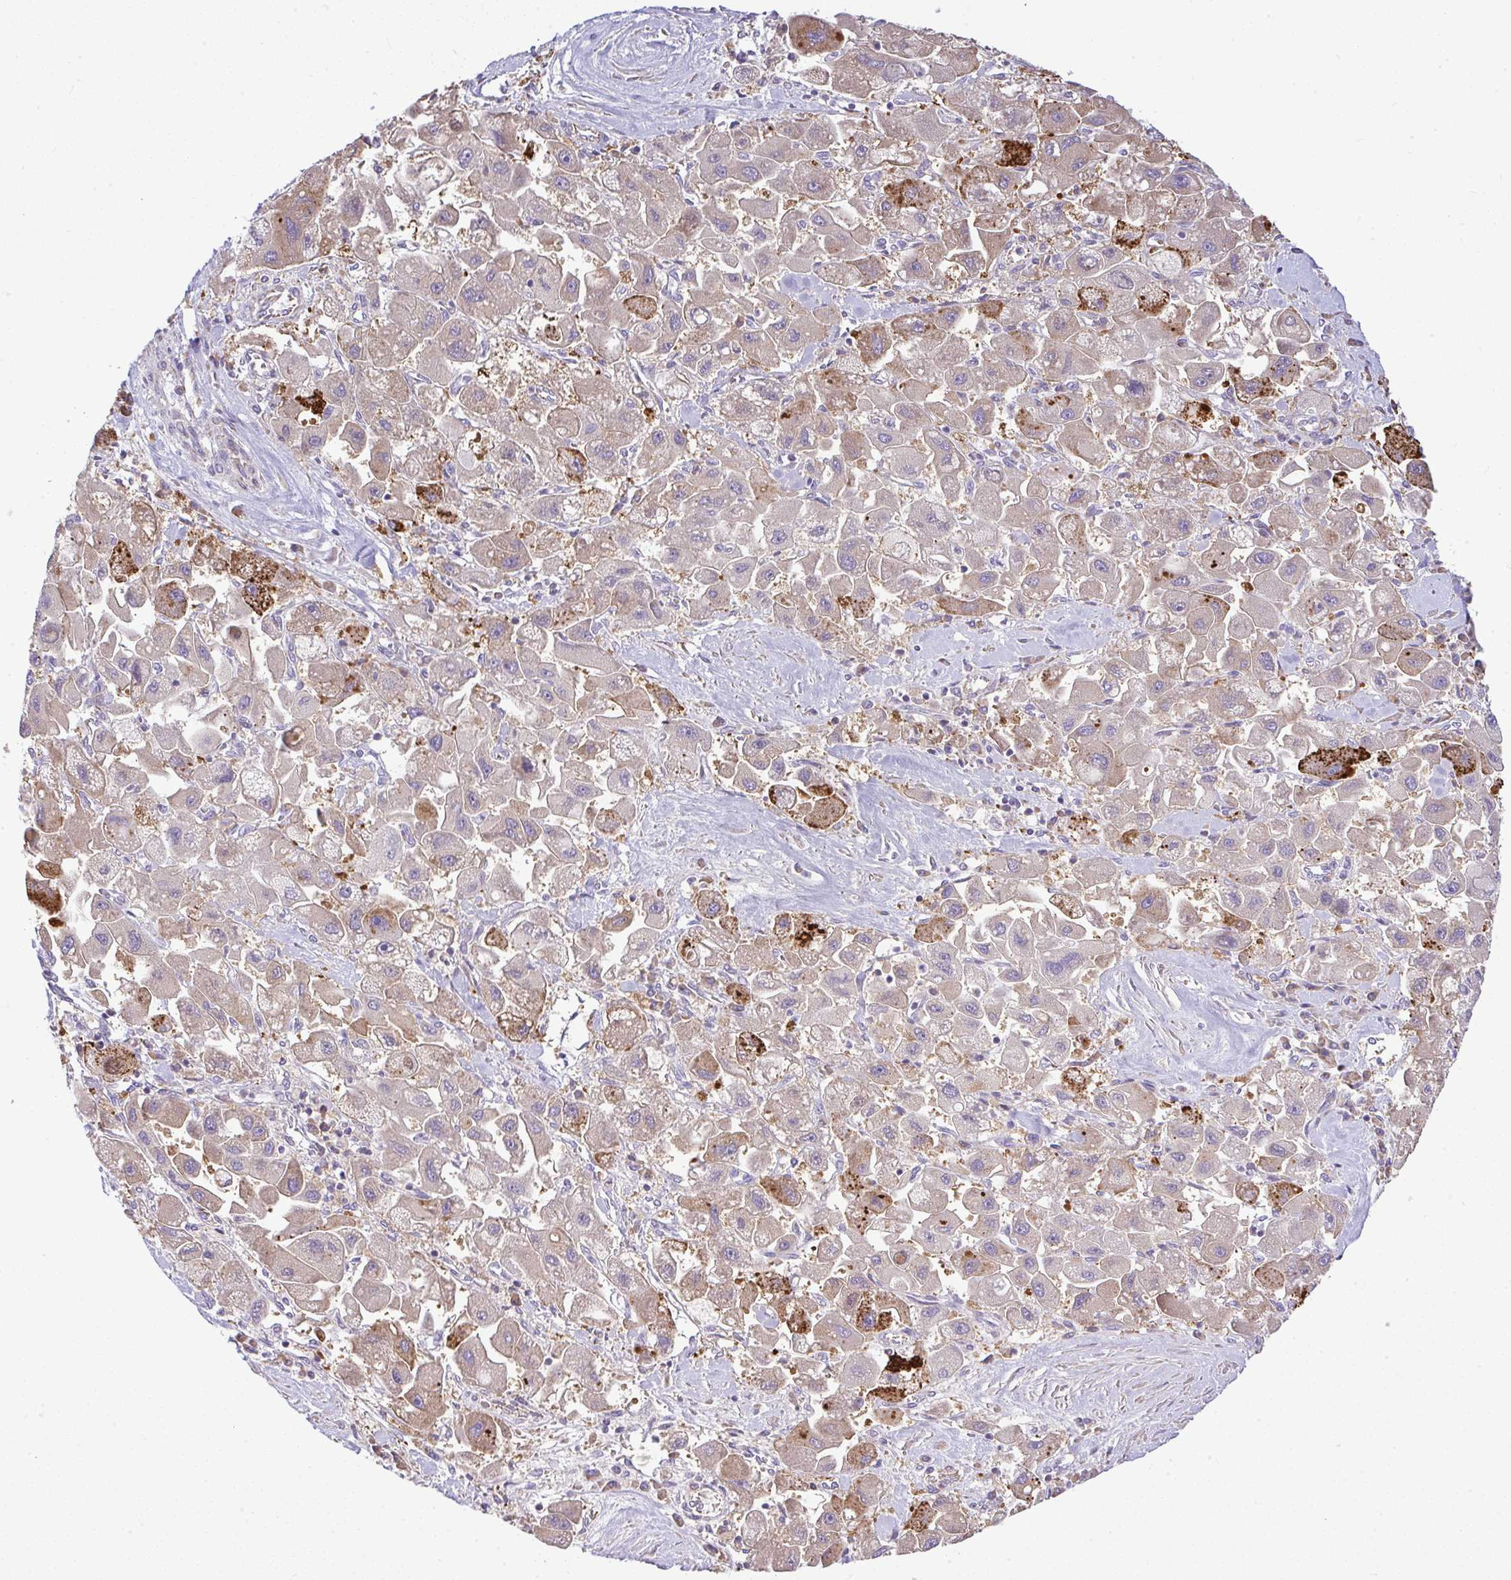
{"staining": {"intensity": "moderate", "quantity": "<25%", "location": "cytoplasmic/membranous"}, "tissue": "liver cancer", "cell_type": "Tumor cells", "image_type": "cancer", "snomed": [{"axis": "morphology", "description": "Carcinoma, Hepatocellular, NOS"}, {"axis": "topography", "description": "Liver"}], "caption": "Liver cancer tissue reveals moderate cytoplasmic/membranous positivity in about <25% of tumor cells, visualized by immunohistochemistry.", "gene": "GRID2", "patient": {"sex": "male", "age": 24}}